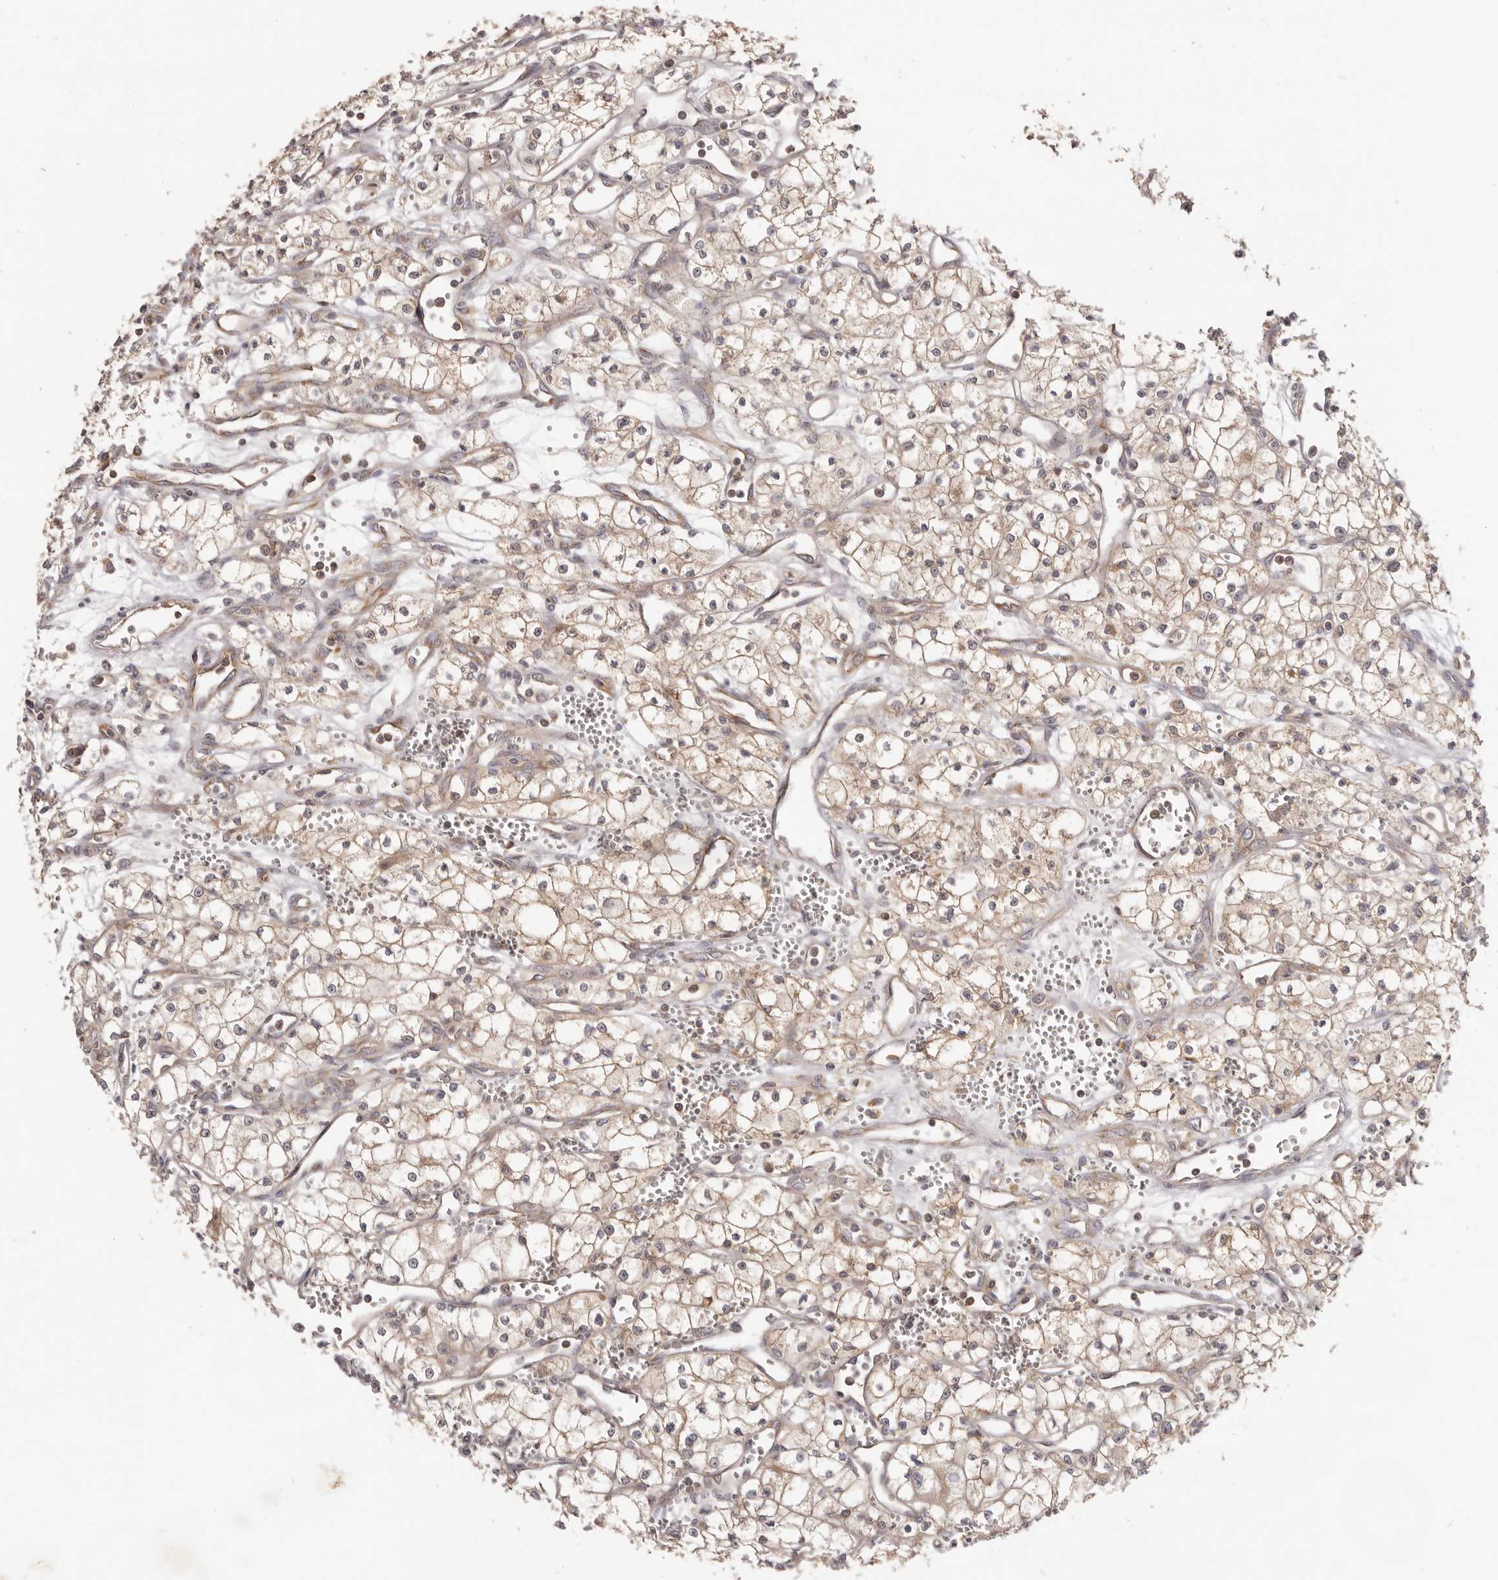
{"staining": {"intensity": "weak", "quantity": "25%-75%", "location": "cytoplasmic/membranous"}, "tissue": "renal cancer", "cell_type": "Tumor cells", "image_type": "cancer", "snomed": [{"axis": "morphology", "description": "Adenocarcinoma, NOS"}, {"axis": "topography", "description": "Kidney"}], "caption": "Renal adenocarcinoma stained for a protein displays weak cytoplasmic/membranous positivity in tumor cells.", "gene": "EEF1E1", "patient": {"sex": "male", "age": 59}}